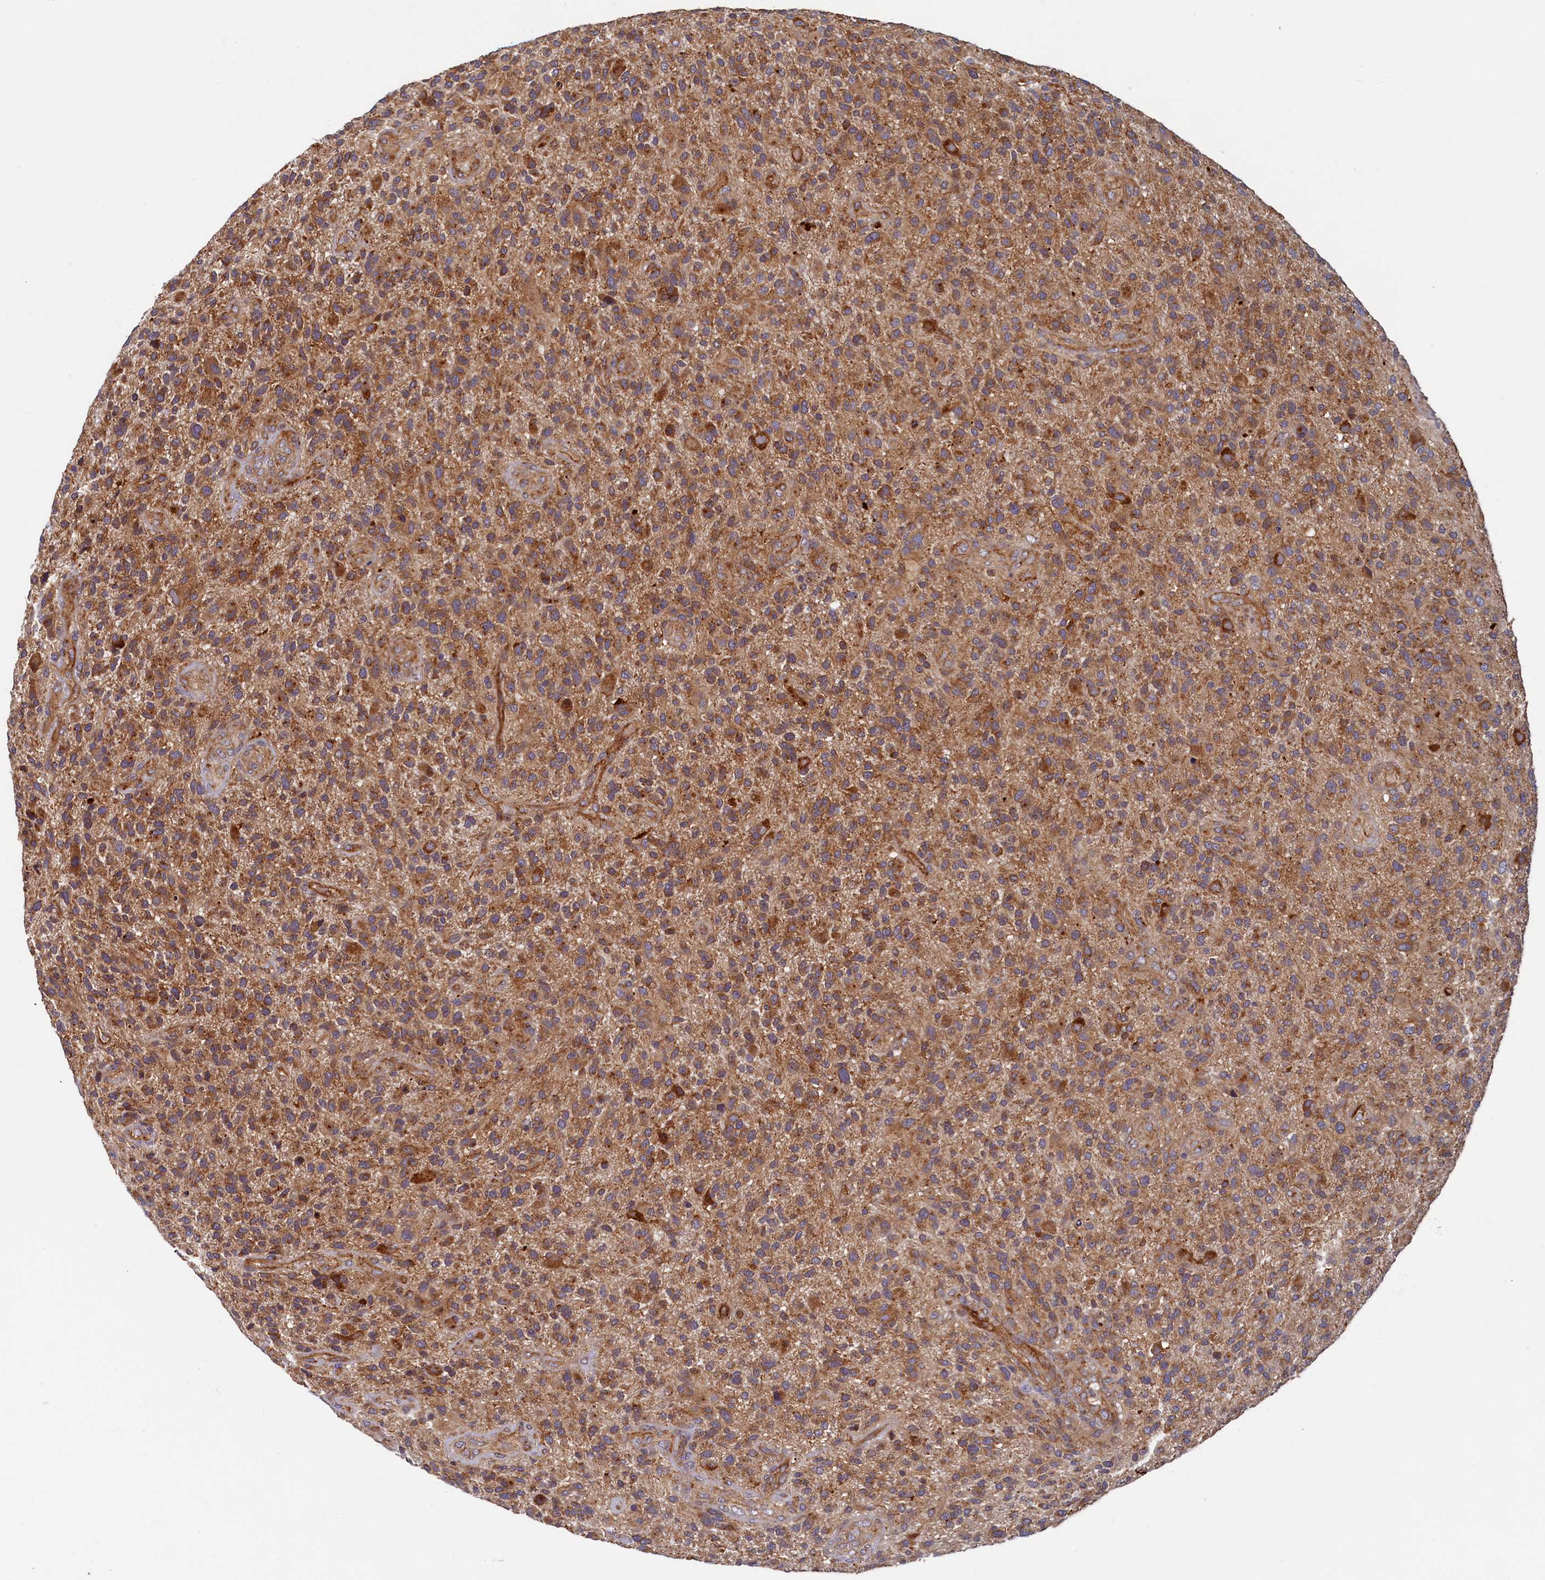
{"staining": {"intensity": "moderate", "quantity": ">75%", "location": "cytoplasmic/membranous"}, "tissue": "glioma", "cell_type": "Tumor cells", "image_type": "cancer", "snomed": [{"axis": "morphology", "description": "Glioma, malignant, High grade"}, {"axis": "topography", "description": "Brain"}], "caption": "IHC of human malignant glioma (high-grade) shows medium levels of moderate cytoplasmic/membranous staining in approximately >75% of tumor cells.", "gene": "STX12", "patient": {"sex": "male", "age": 47}}